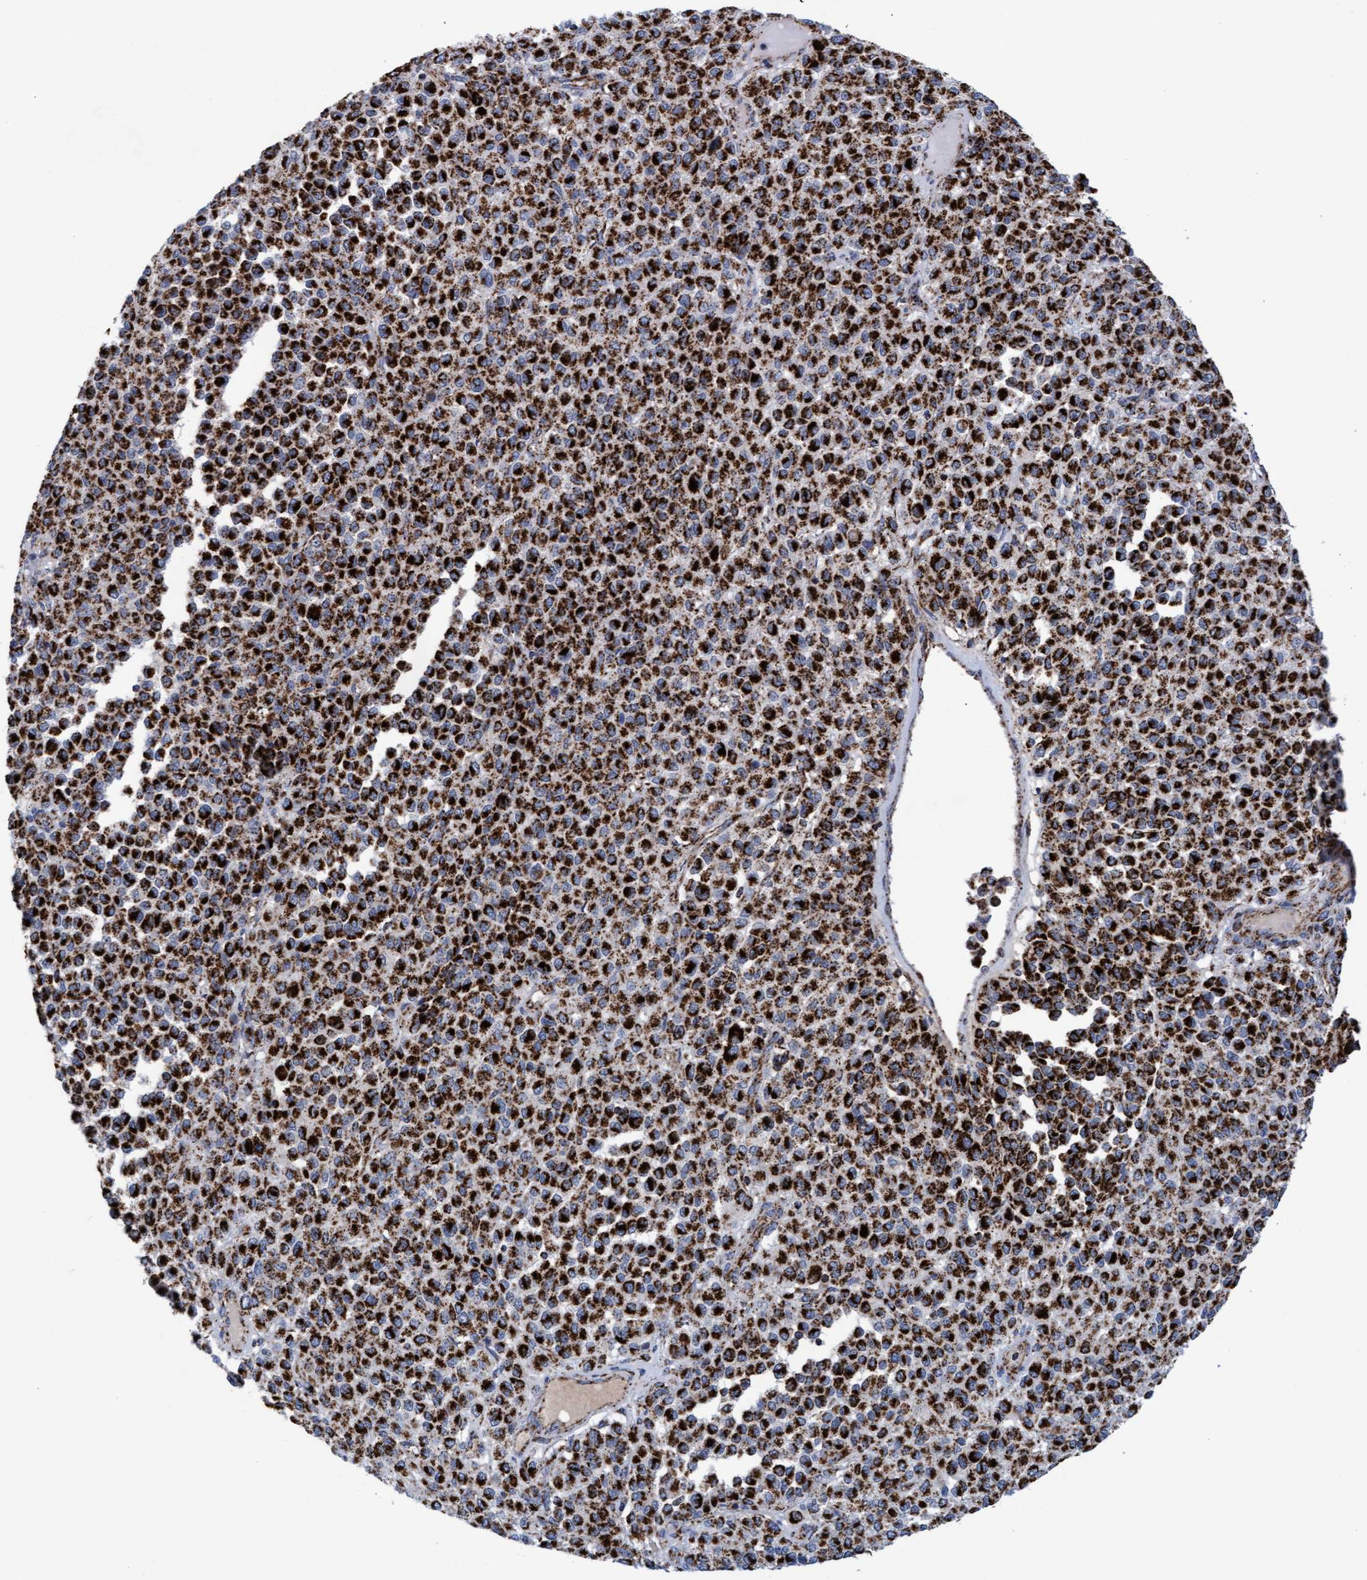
{"staining": {"intensity": "strong", "quantity": ">75%", "location": "cytoplasmic/membranous"}, "tissue": "melanoma", "cell_type": "Tumor cells", "image_type": "cancer", "snomed": [{"axis": "morphology", "description": "Malignant melanoma, Metastatic site"}, {"axis": "topography", "description": "Pancreas"}], "caption": "This image reveals immunohistochemistry (IHC) staining of human melanoma, with high strong cytoplasmic/membranous positivity in approximately >75% of tumor cells.", "gene": "MRPL38", "patient": {"sex": "female", "age": 30}}